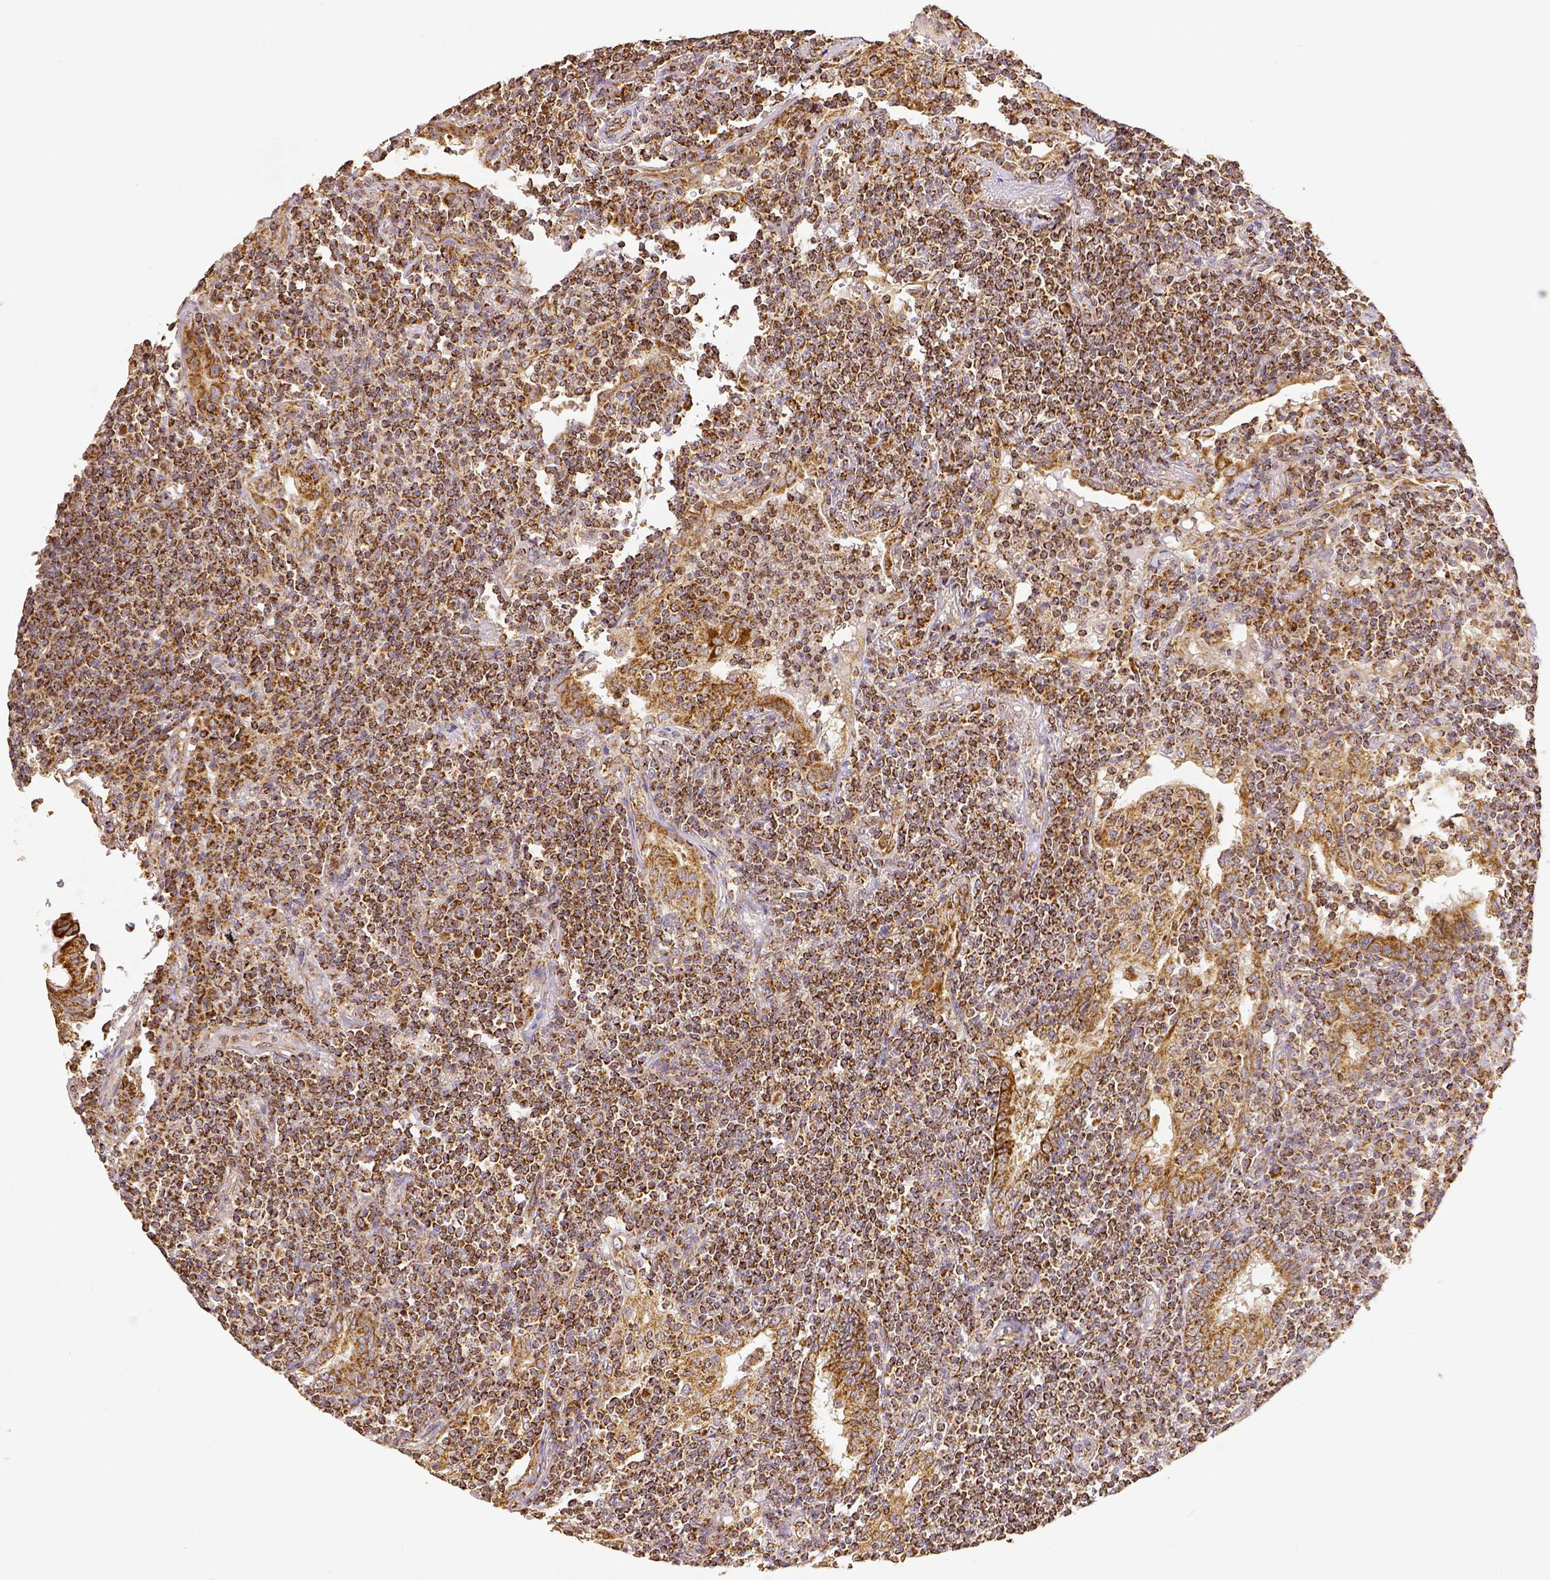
{"staining": {"intensity": "strong", "quantity": ">75%", "location": "cytoplasmic/membranous"}, "tissue": "lymphoma", "cell_type": "Tumor cells", "image_type": "cancer", "snomed": [{"axis": "morphology", "description": "Malignant lymphoma, non-Hodgkin's type, Low grade"}, {"axis": "topography", "description": "Lung"}], "caption": "A histopathology image of human lymphoma stained for a protein shows strong cytoplasmic/membranous brown staining in tumor cells.", "gene": "SDHB", "patient": {"sex": "female", "age": 71}}